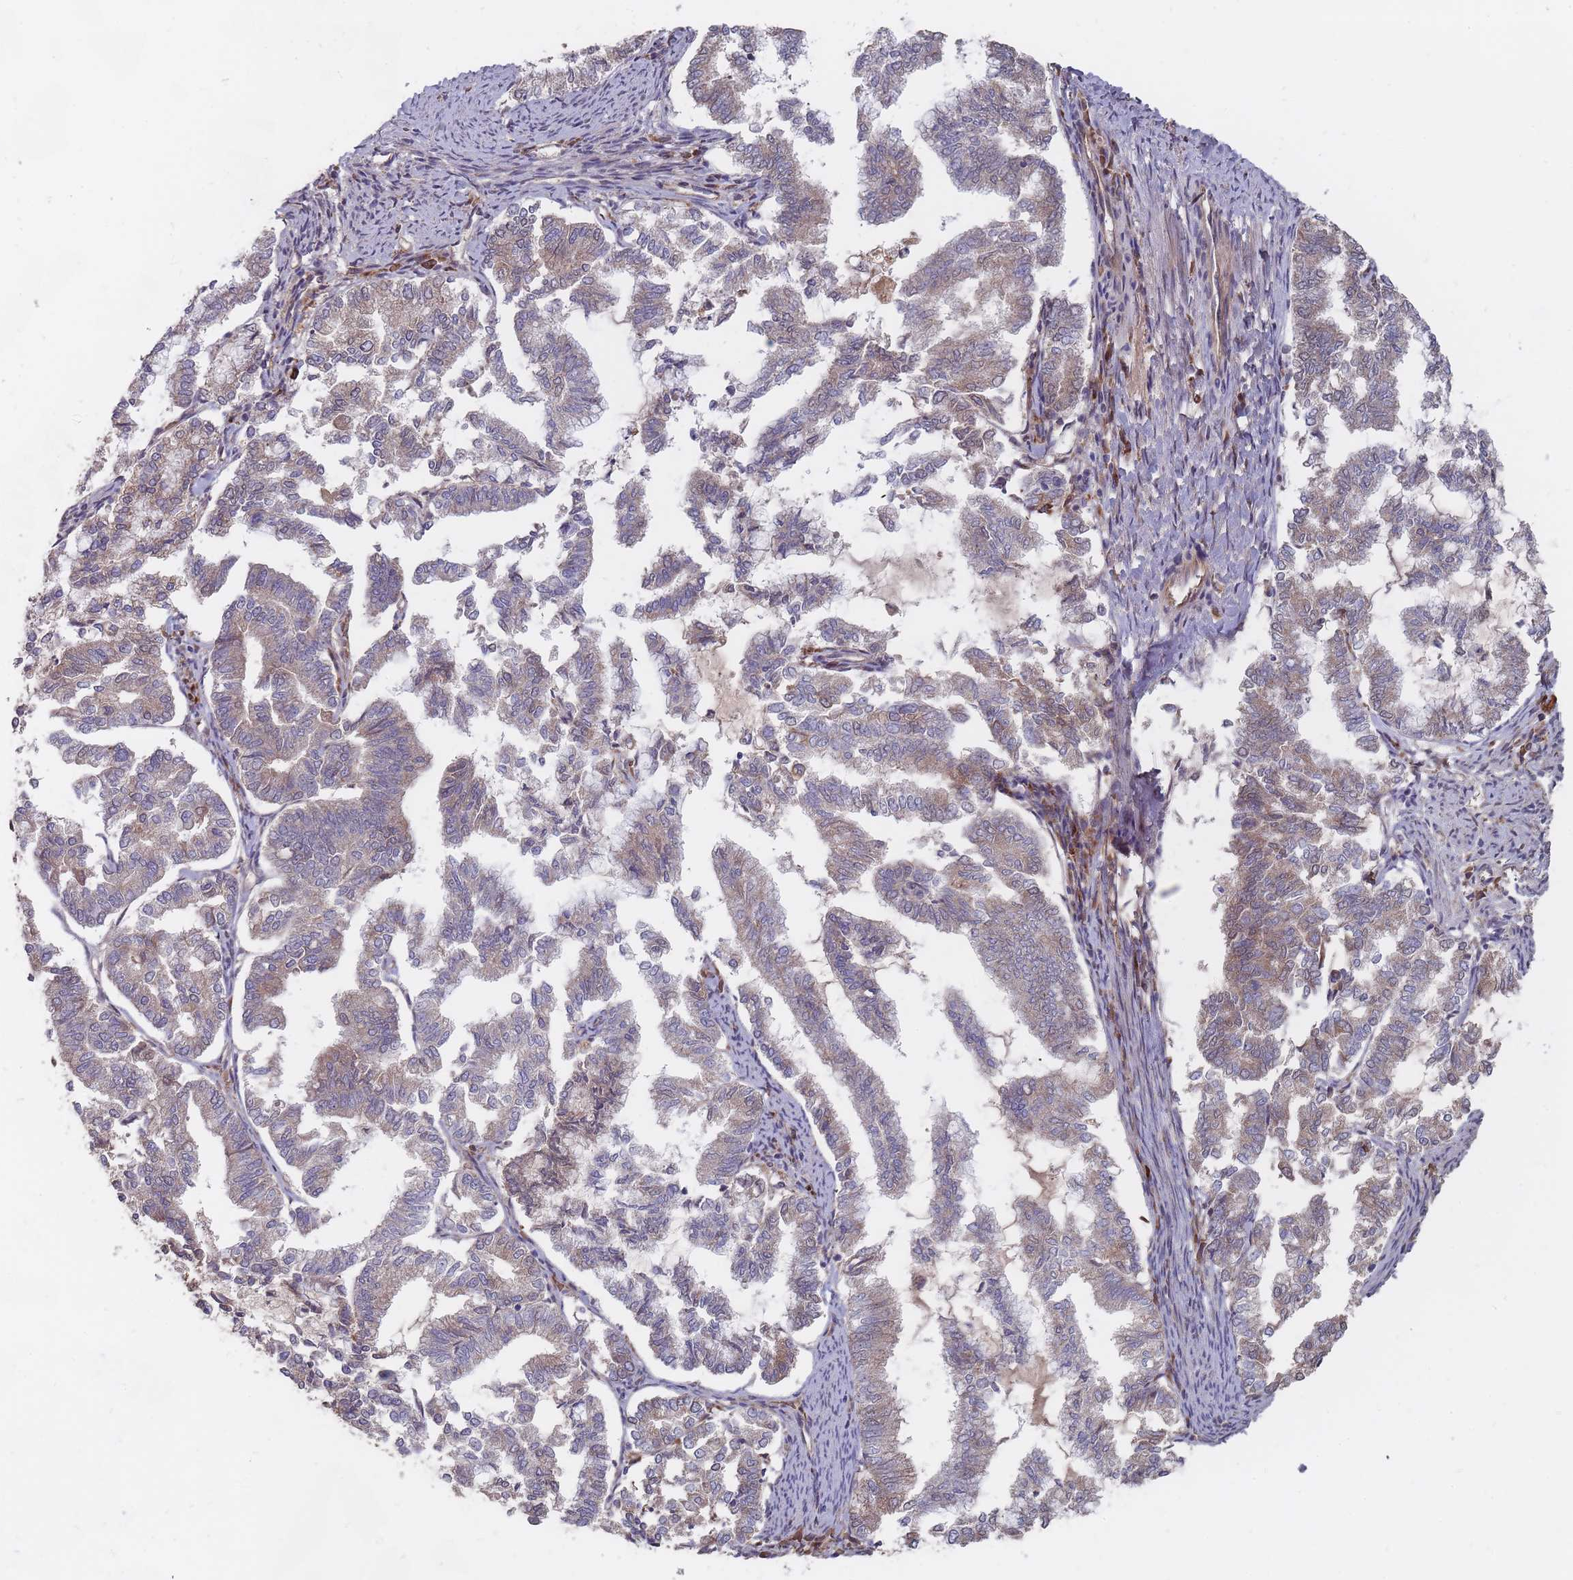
{"staining": {"intensity": "weak", "quantity": "25%-75%", "location": "cytoplasmic/membranous"}, "tissue": "endometrial cancer", "cell_type": "Tumor cells", "image_type": "cancer", "snomed": [{"axis": "morphology", "description": "Adenocarcinoma, NOS"}, {"axis": "topography", "description": "Endometrium"}], "caption": "A high-resolution image shows immunohistochemistry (IHC) staining of endometrial cancer (adenocarcinoma), which shows weak cytoplasmic/membranous staining in approximately 25%-75% of tumor cells.", "gene": "THSD7B", "patient": {"sex": "female", "age": 79}}